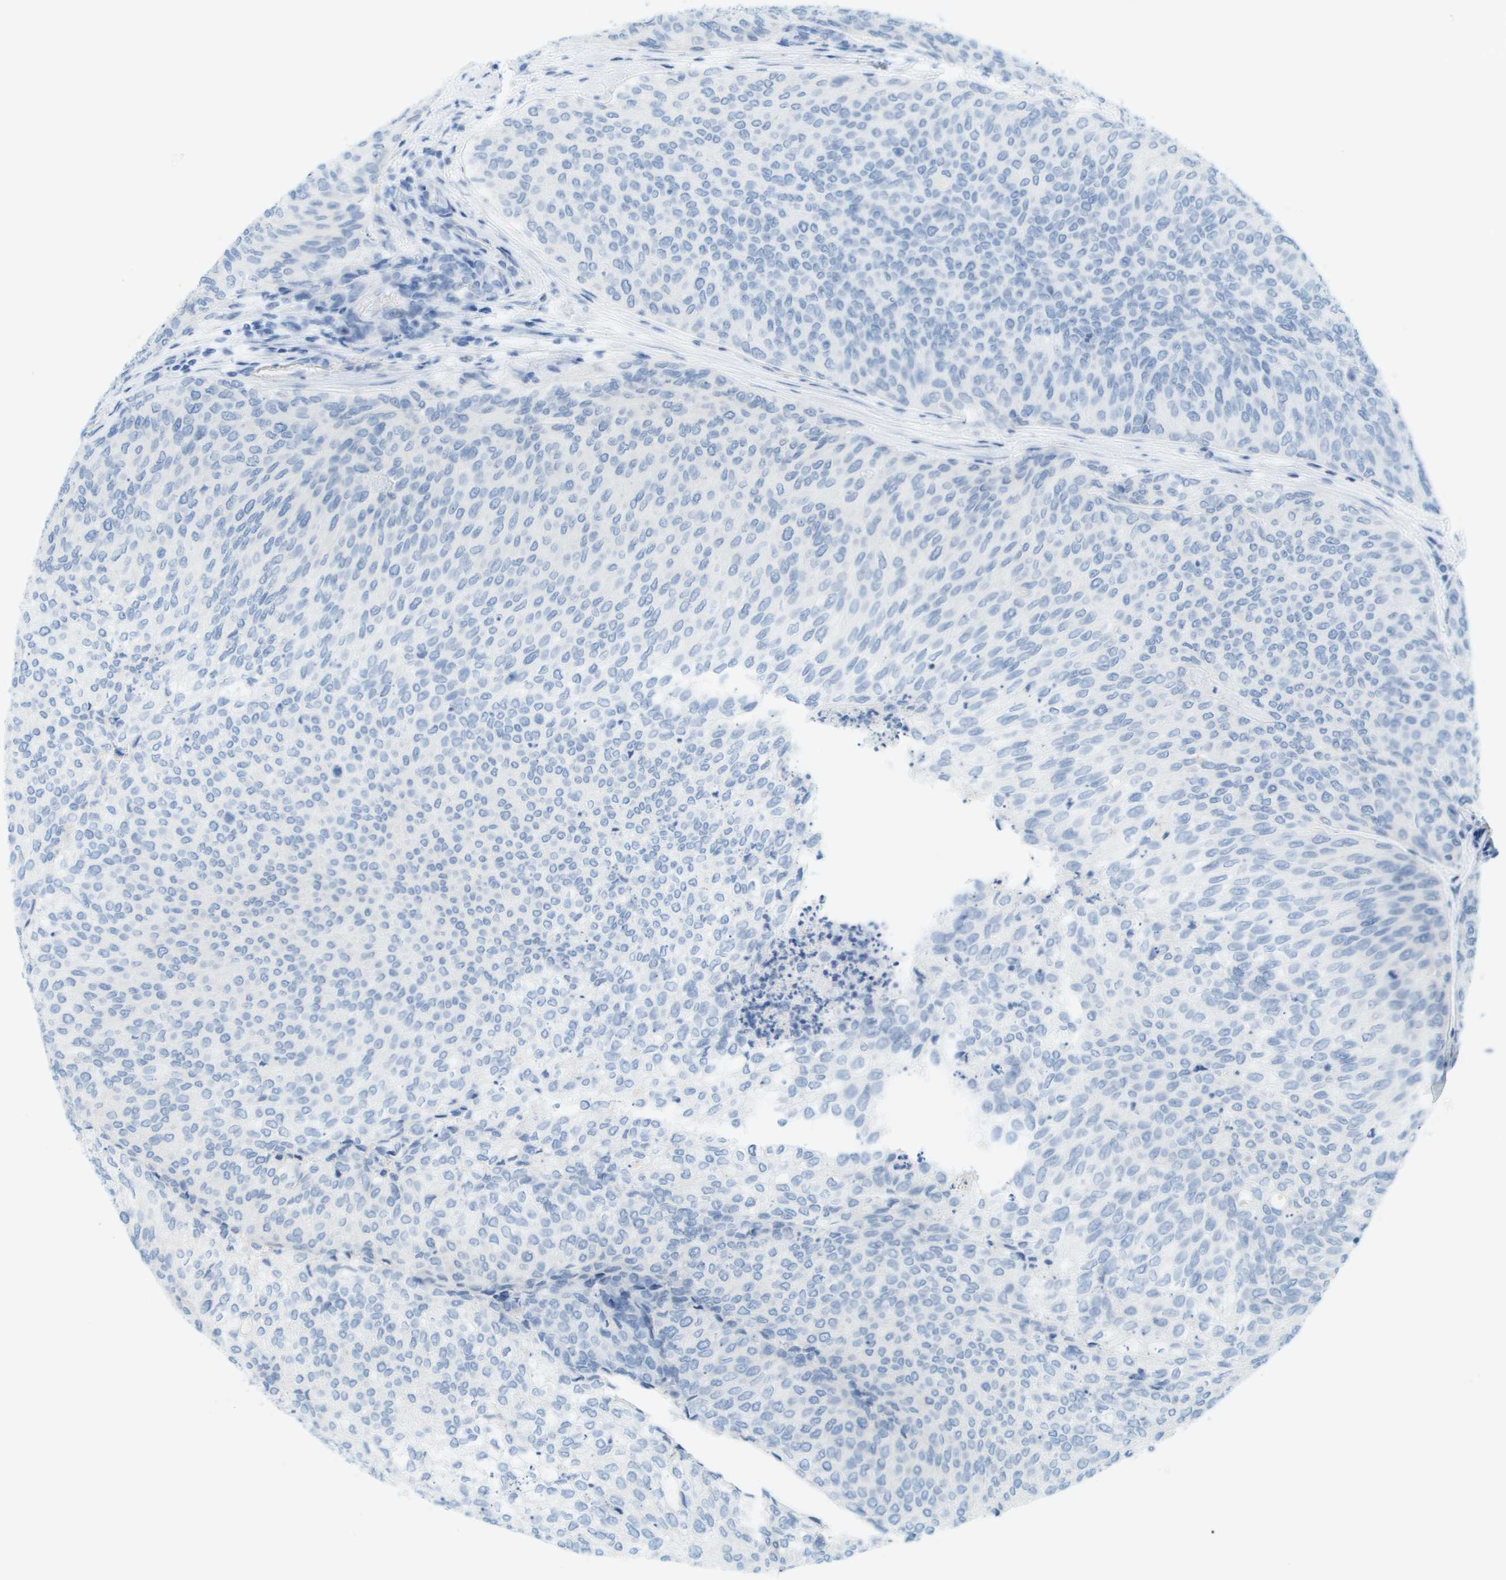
{"staining": {"intensity": "negative", "quantity": "none", "location": "none"}, "tissue": "urothelial cancer", "cell_type": "Tumor cells", "image_type": "cancer", "snomed": [{"axis": "morphology", "description": "Urothelial carcinoma, Low grade"}, {"axis": "topography", "description": "Urinary bladder"}], "caption": "This image is of urothelial cancer stained with IHC to label a protein in brown with the nuclei are counter-stained blue. There is no staining in tumor cells.", "gene": "CUL9", "patient": {"sex": "female", "age": 79}}